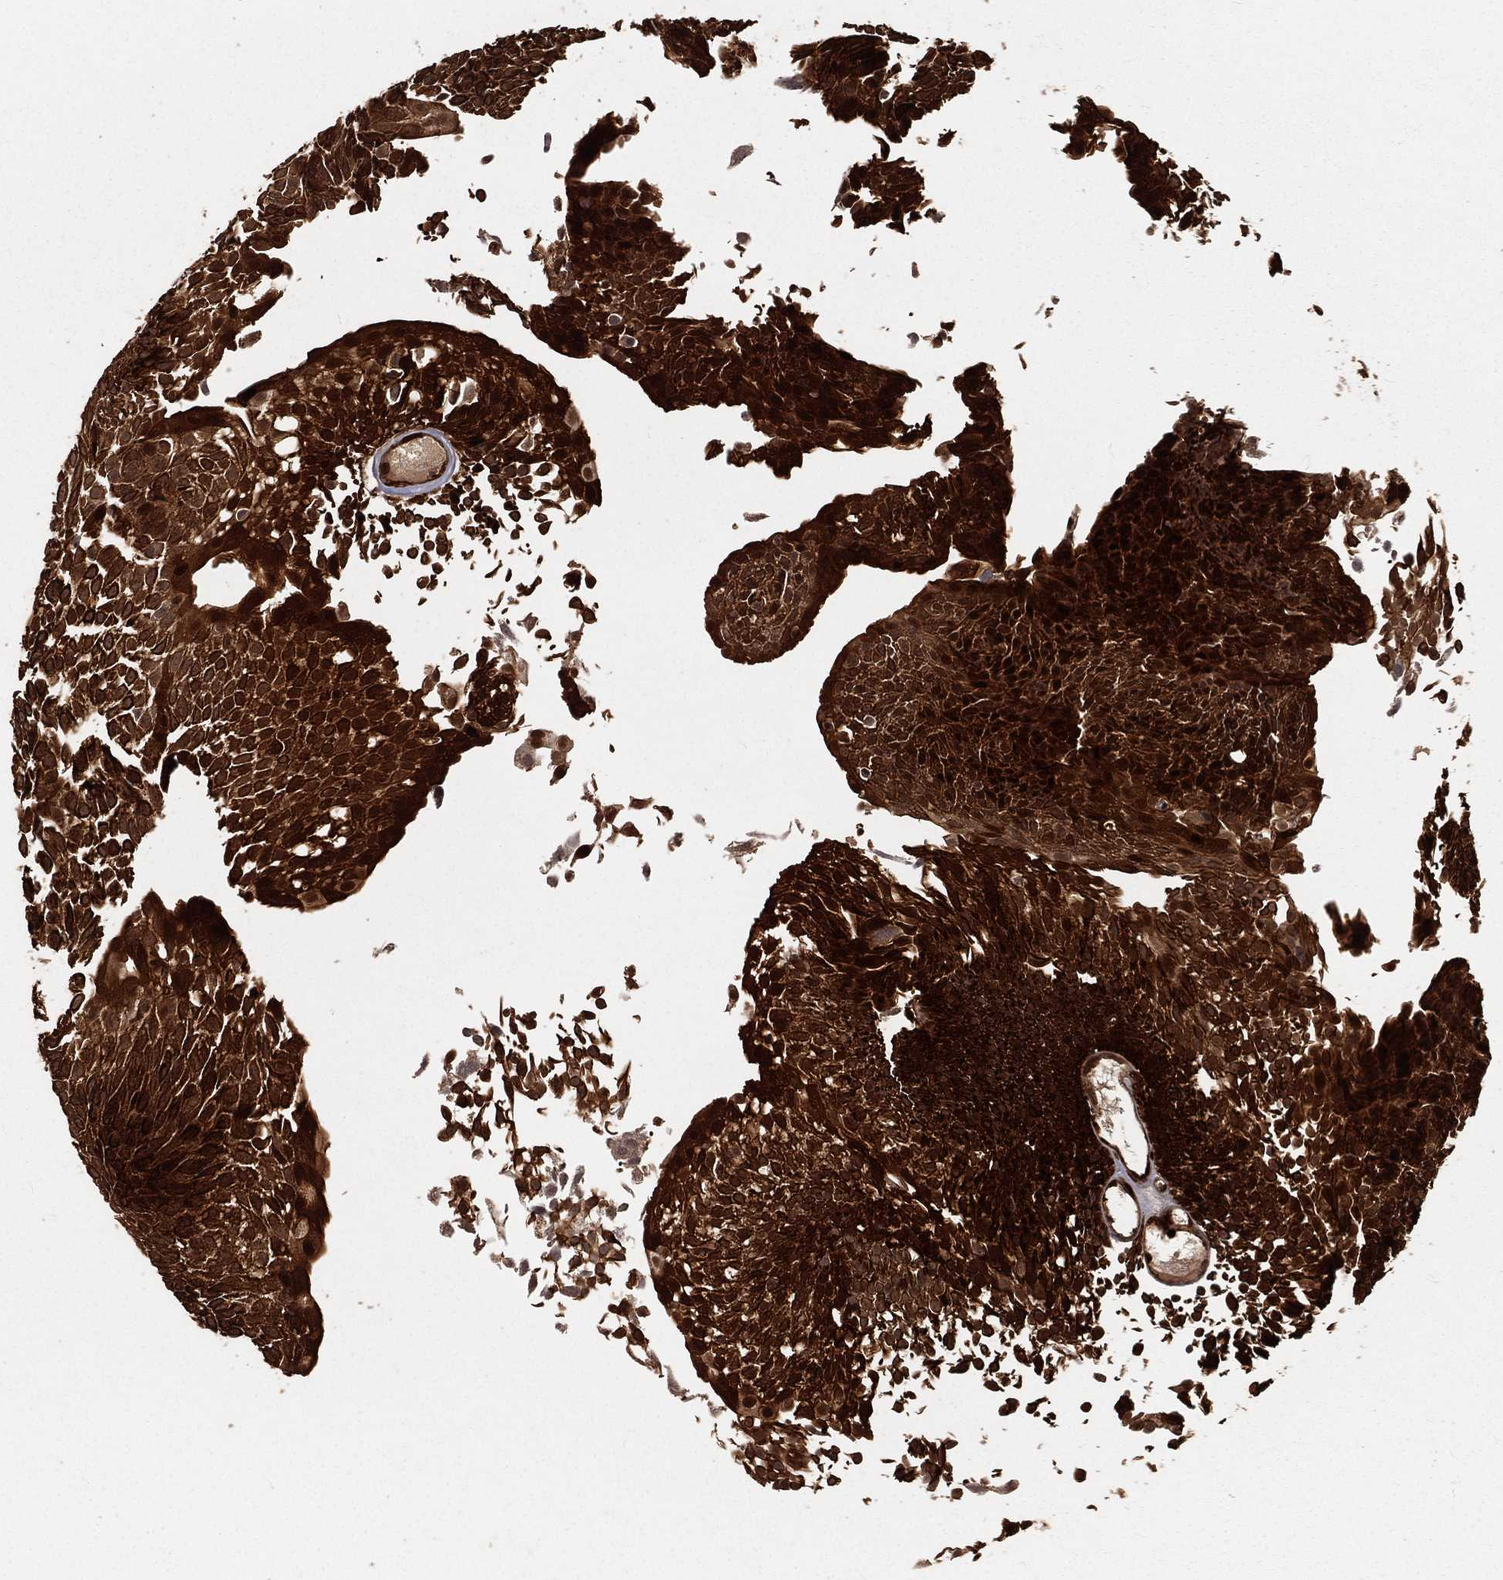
{"staining": {"intensity": "strong", "quantity": ">75%", "location": "cytoplasmic/membranous"}, "tissue": "urothelial cancer", "cell_type": "Tumor cells", "image_type": "cancer", "snomed": [{"axis": "morphology", "description": "Urothelial carcinoma, Low grade"}, {"axis": "topography", "description": "Urinary bladder"}], "caption": "Immunohistochemical staining of human urothelial cancer displays strong cytoplasmic/membranous protein expression in about >75% of tumor cells.", "gene": "MAPK1", "patient": {"sex": "male", "age": 52}}